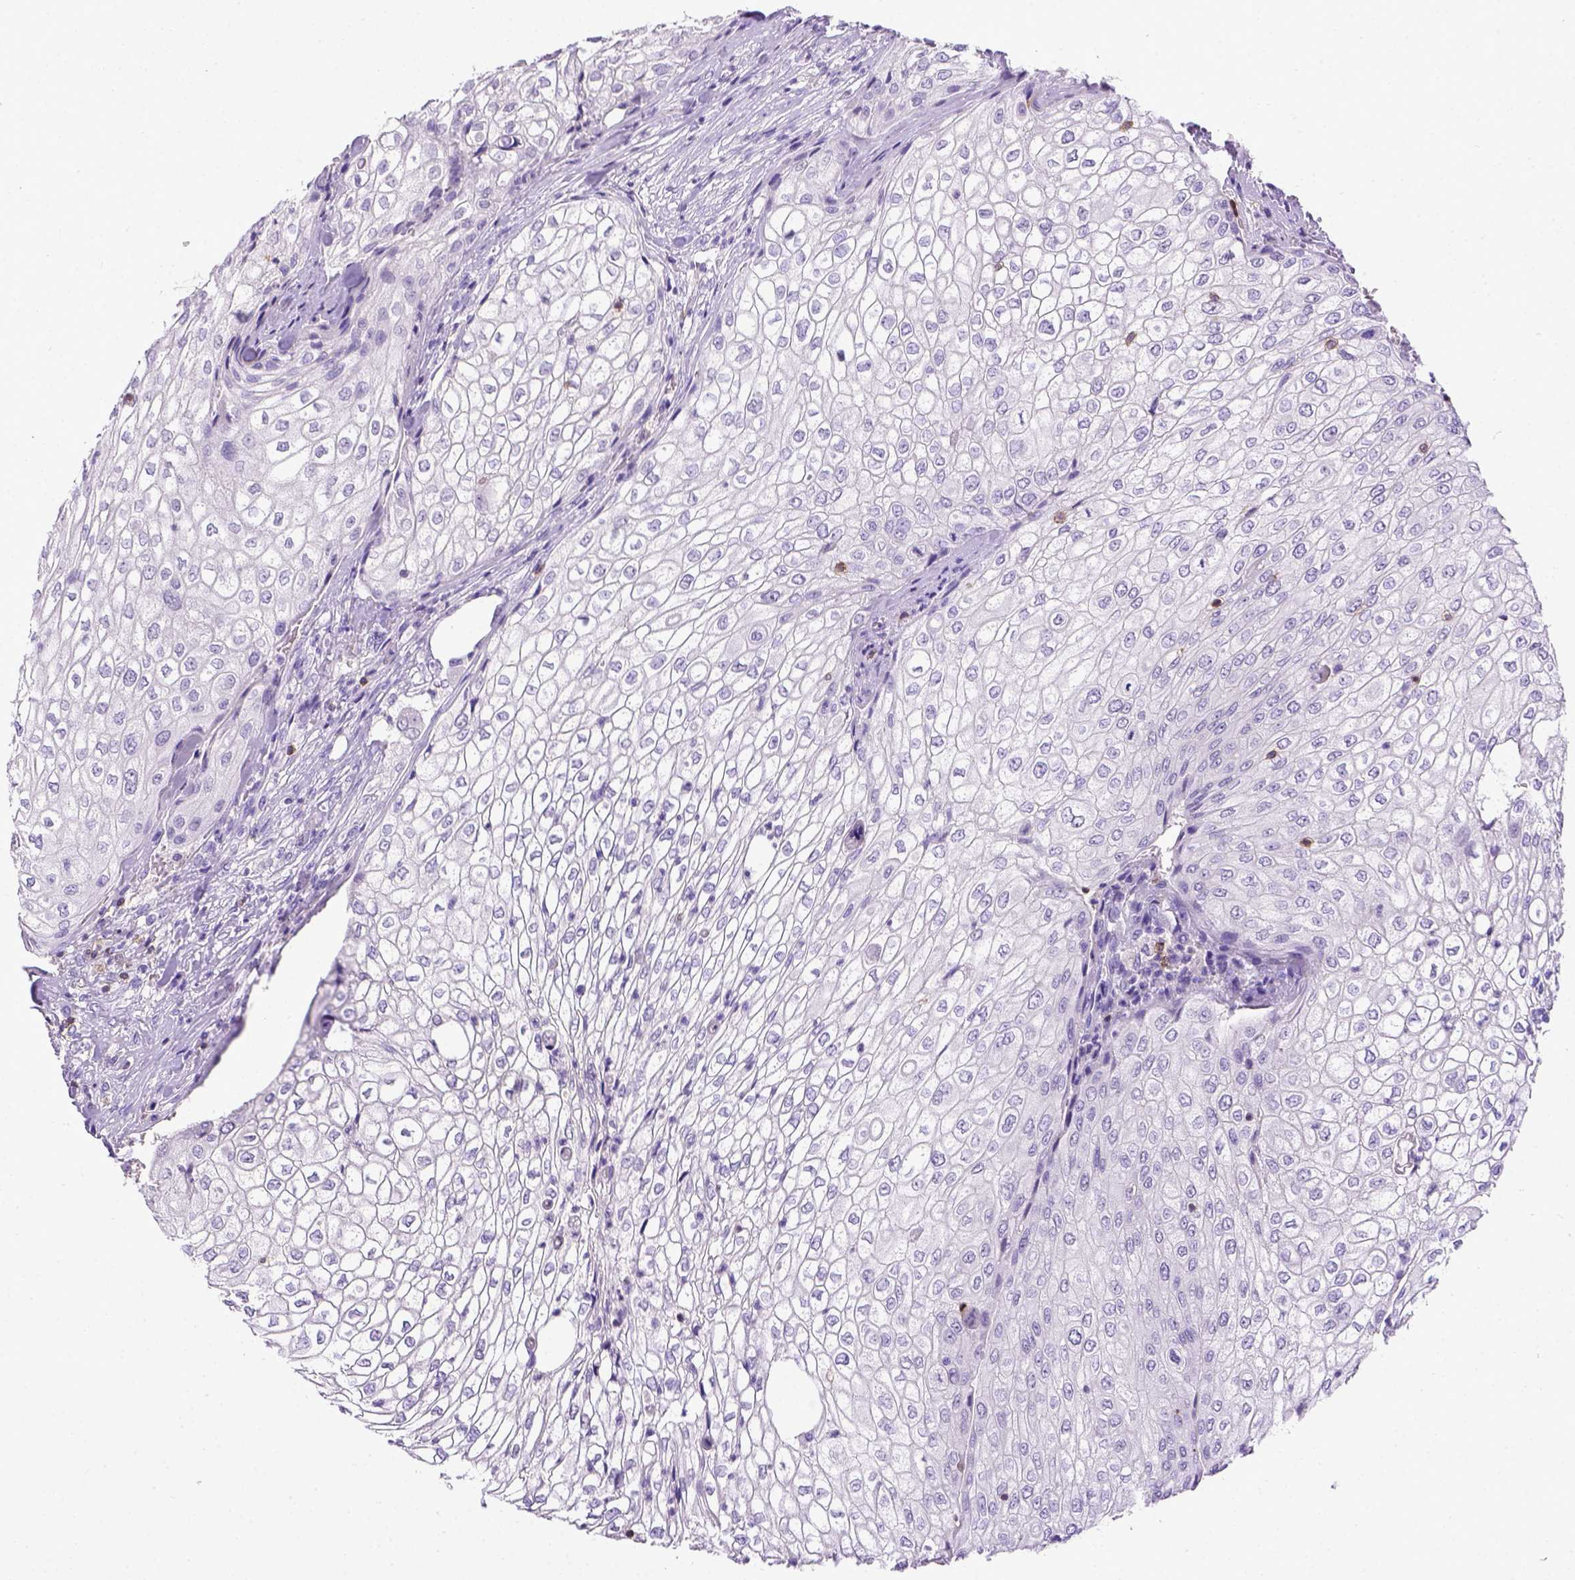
{"staining": {"intensity": "negative", "quantity": "none", "location": "none"}, "tissue": "urothelial cancer", "cell_type": "Tumor cells", "image_type": "cancer", "snomed": [{"axis": "morphology", "description": "Urothelial carcinoma, High grade"}, {"axis": "topography", "description": "Urinary bladder"}], "caption": "Immunohistochemical staining of urothelial cancer demonstrates no significant staining in tumor cells.", "gene": "CD3E", "patient": {"sex": "male", "age": 62}}